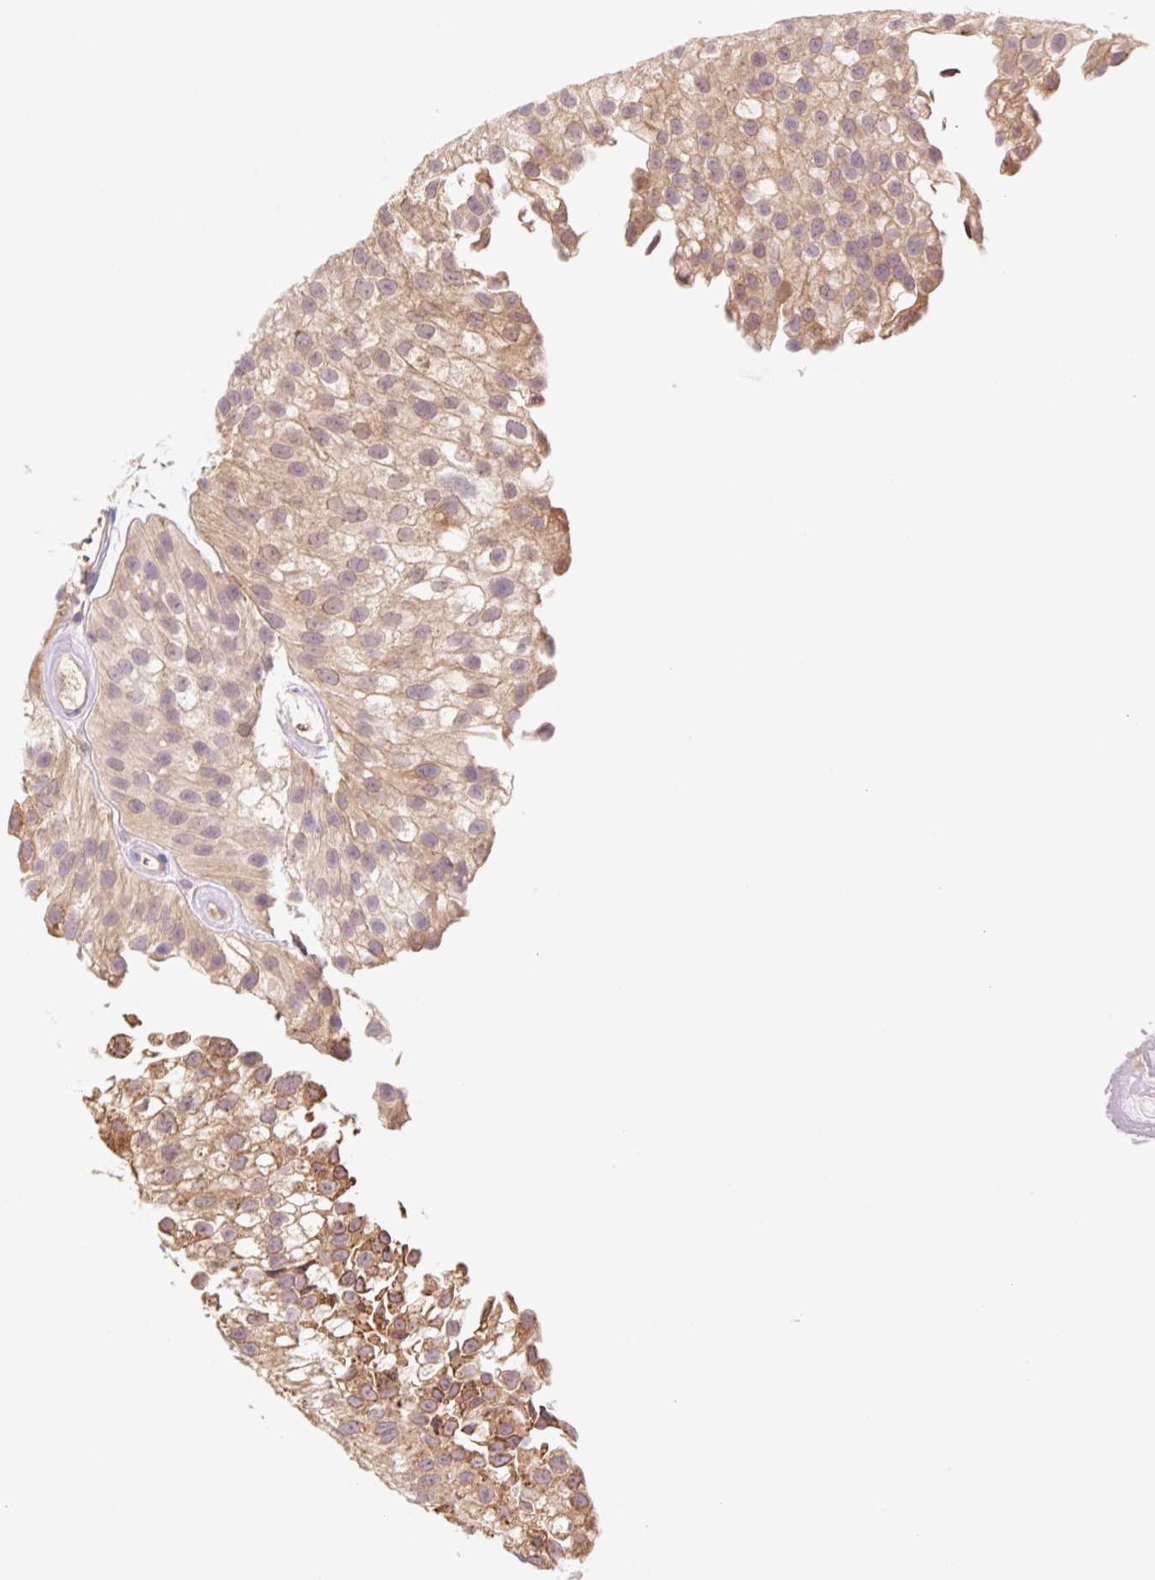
{"staining": {"intensity": "moderate", "quantity": "25%-75%", "location": "cytoplasmic/membranous,nuclear"}, "tissue": "urothelial cancer", "cell_type": "Tumor cells", "image_type": "cancer", "snomed": [{"axis": "morphology", "description": "Urothelial carcinoma, NOS"}, {"axis": "topography", "description": "Urinary bladder"}], "caption": "IHC micrograph of neoplastic tissue: transitional cell carcinoma stained using IHC exhibits medium levels of moderate protein expression localized specifically in the cytoplasmic/membranous and nuclear of tumor cells, appearing as a cytoplasmic/membranous and nuclear brown color.", "gene": "HEBP1", "patient": {"sex": "male", "age": 87}}